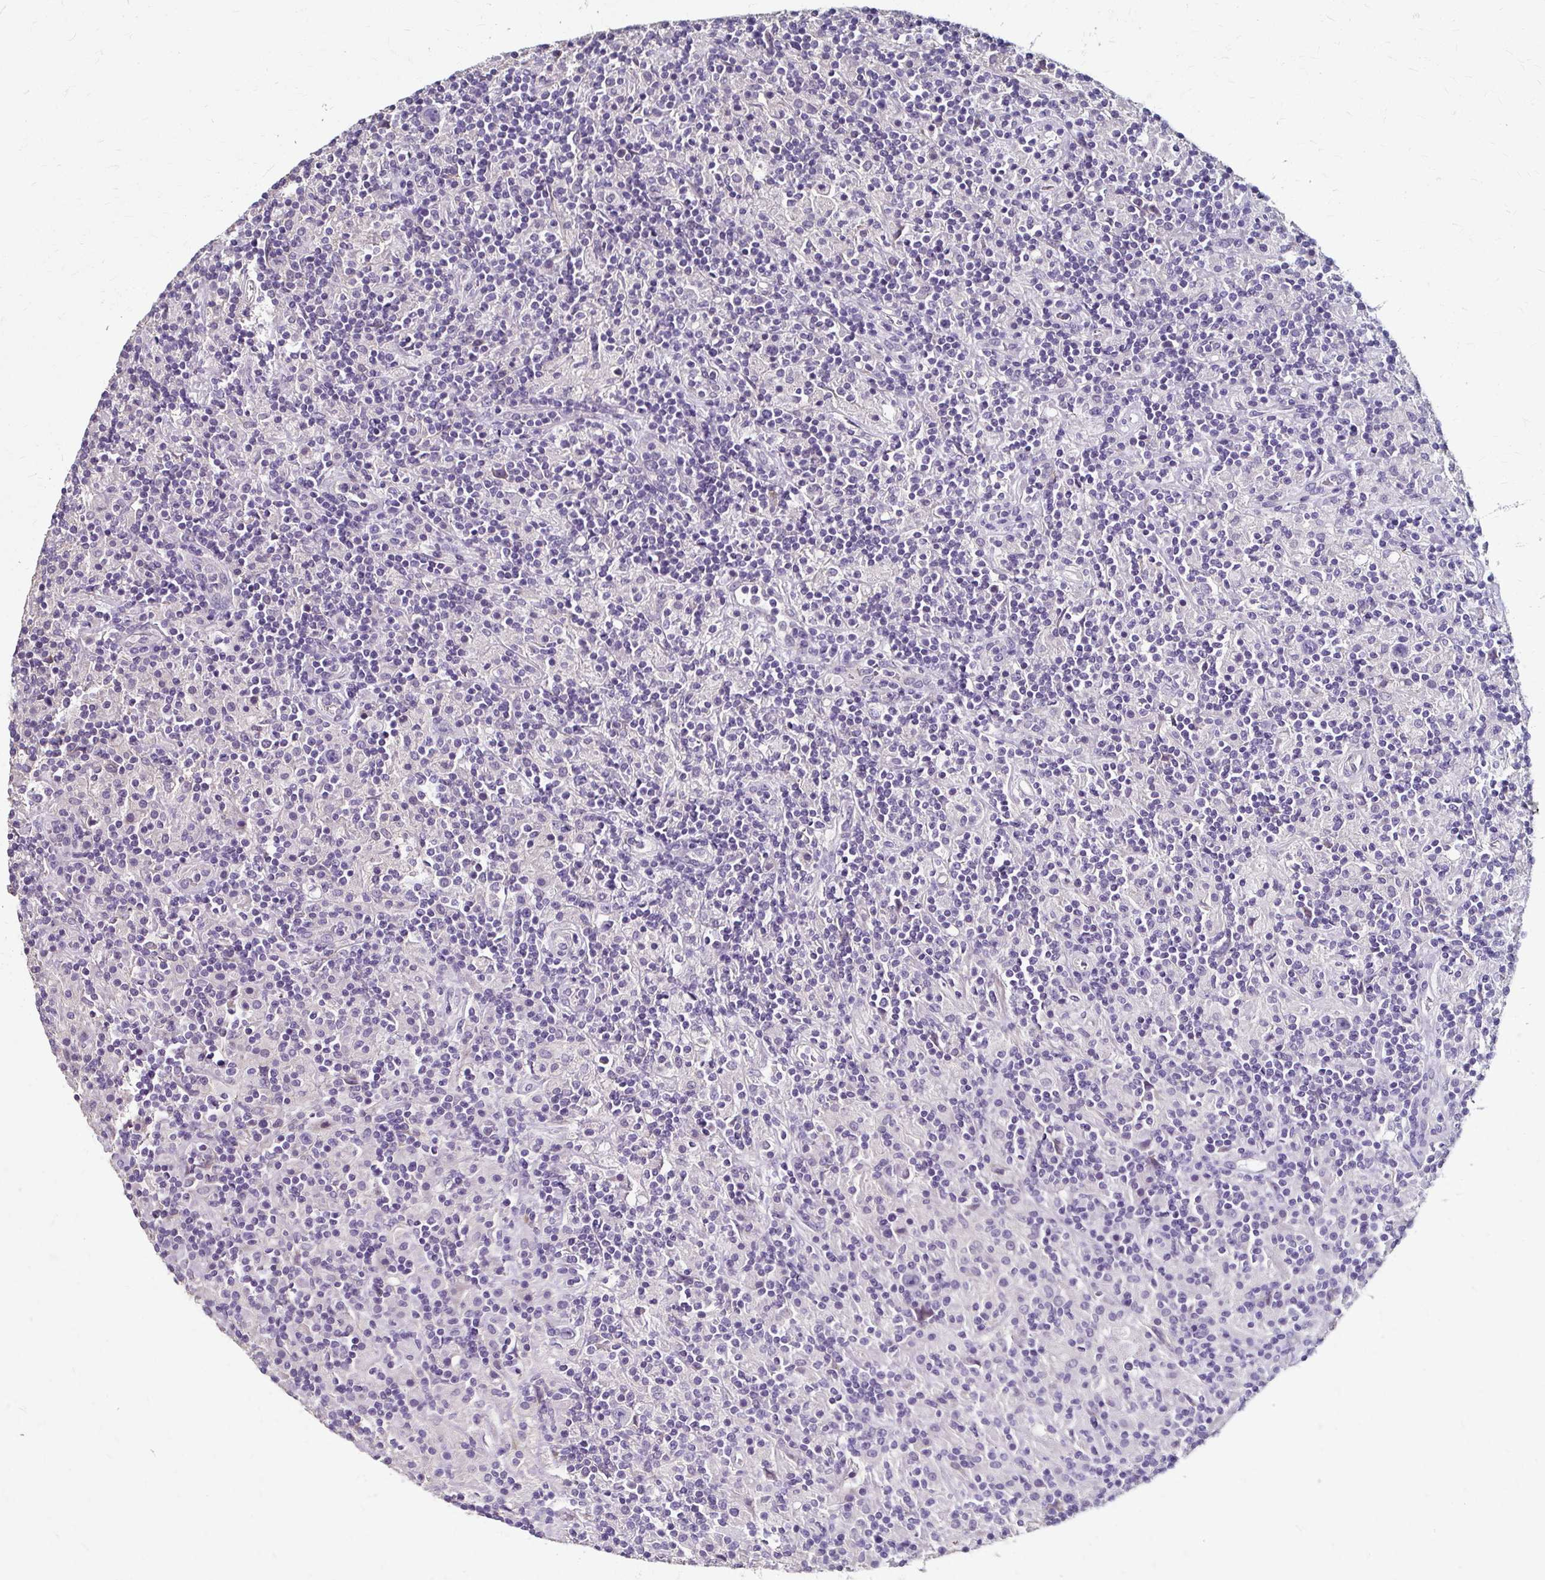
{"staining": {"intensity": "negative", "quantity": "none", "location": "none"}, "tissue": "lymphoma", "cell_type": "Tumor cells", "image_type": "cancer", "snomed": [{"axis": "morphology", "description": "Hodgkin's disease, NOS"}, {"axis": "topography", "description": "Lymph node"}], "caption": "The photomicrograph exhibits no staining of tumor cells in lymphoma.", "gene": "KLHL24", "patient": {"sex": "male", "age": 70}}